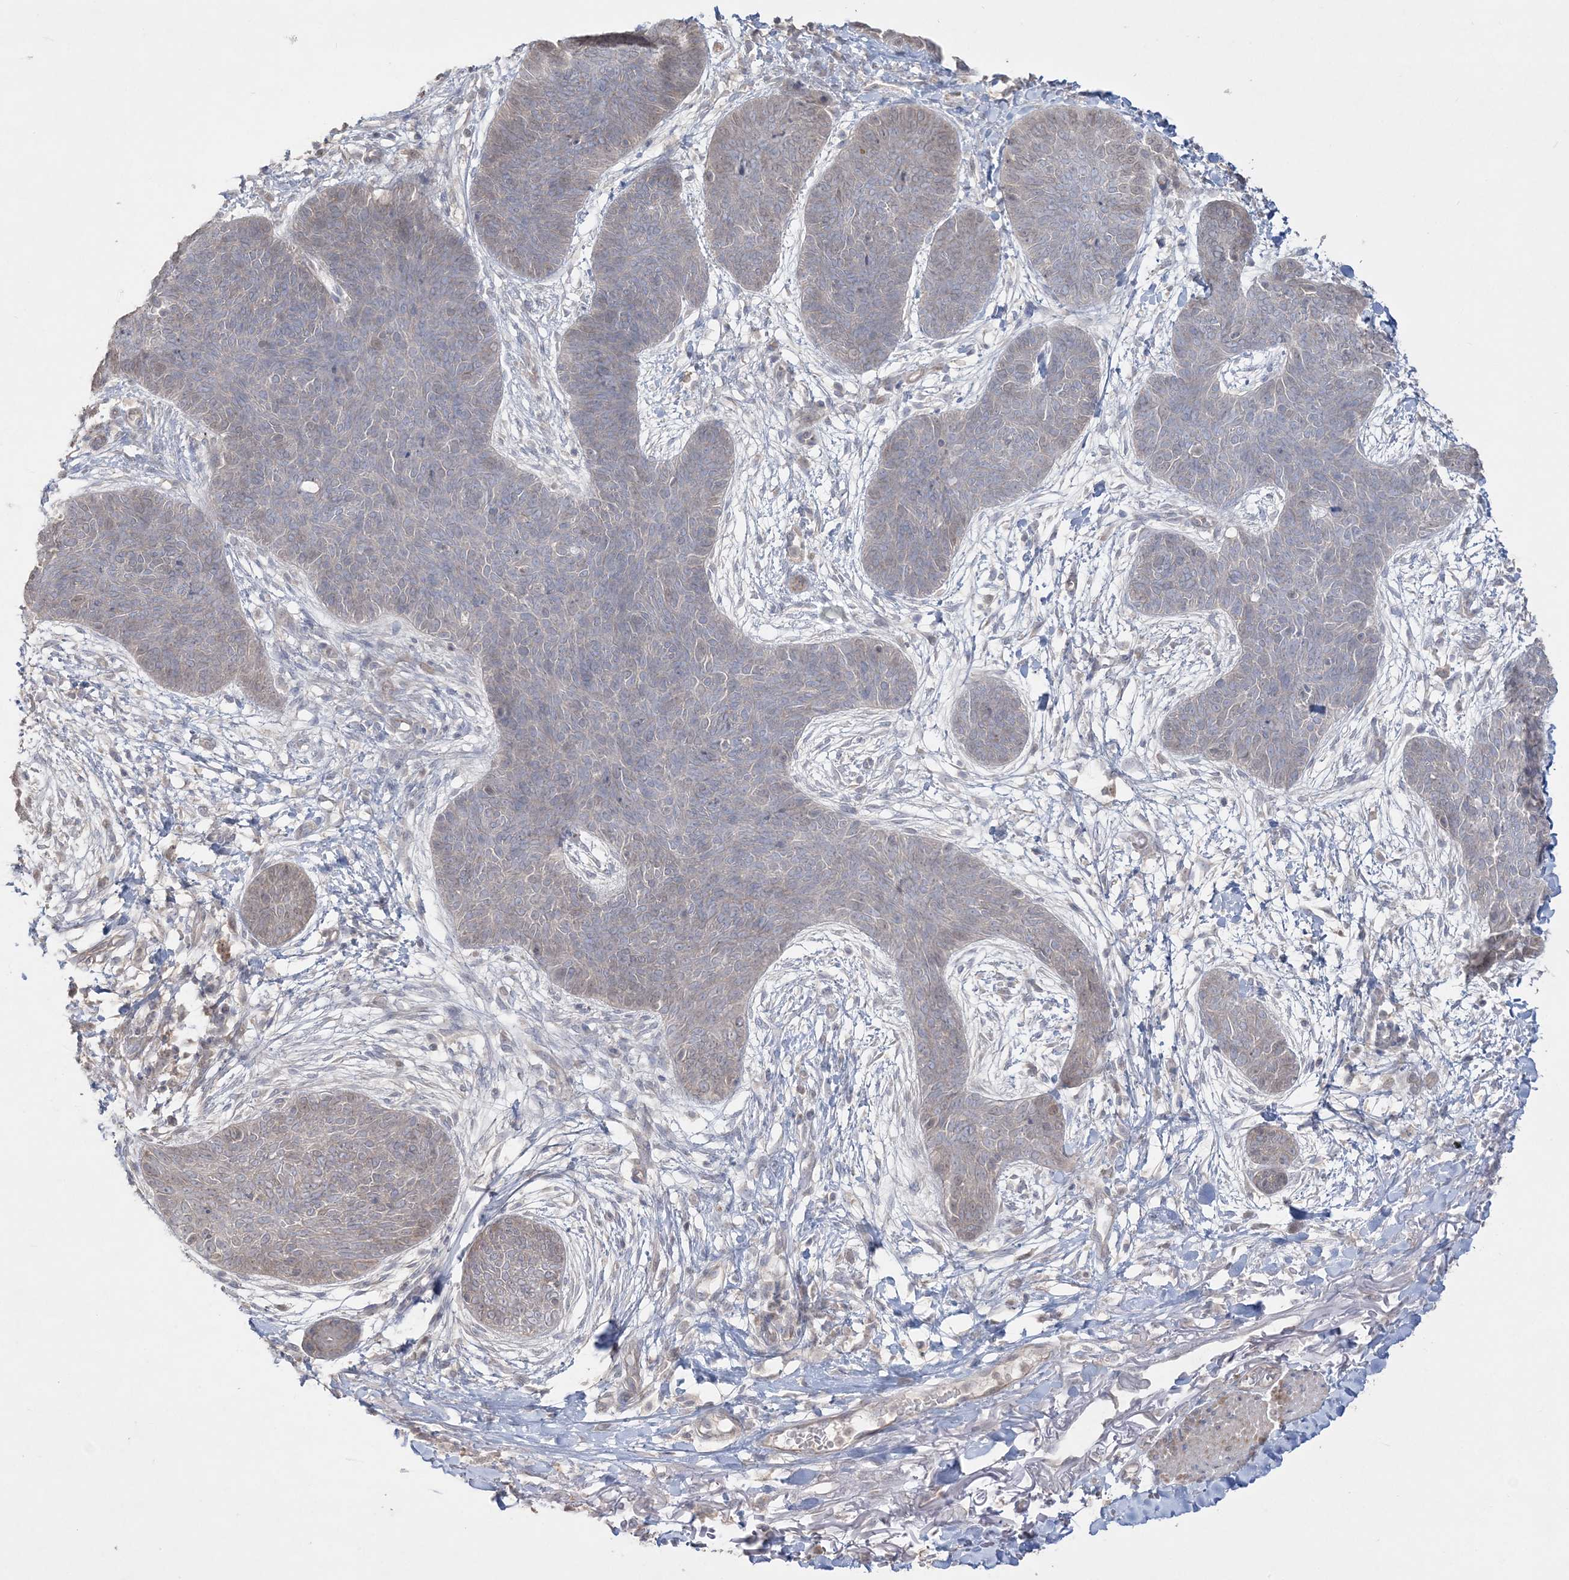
{"staining": {"intensity": "negative", "quantity": "none", "location": "none"}, "tissue": "skin cancer", "cell_type": "Tumor cells", "image_type": "cancer", "snomed": [{"axis": "morphology", "description": "Basal cell carcinoma"}, {"axis": "topography", "description": "Skin"}], "caption": "Image shows no protein expression in tumor cells of basal cell carcinoma (skin) tissue. (DAB (3,3'-diaminobenzidine) immunohistochemistry with hematoxylin counter stain).", "gene": "SH3BP4", "patient": {"sex": "male", "age": 85}}